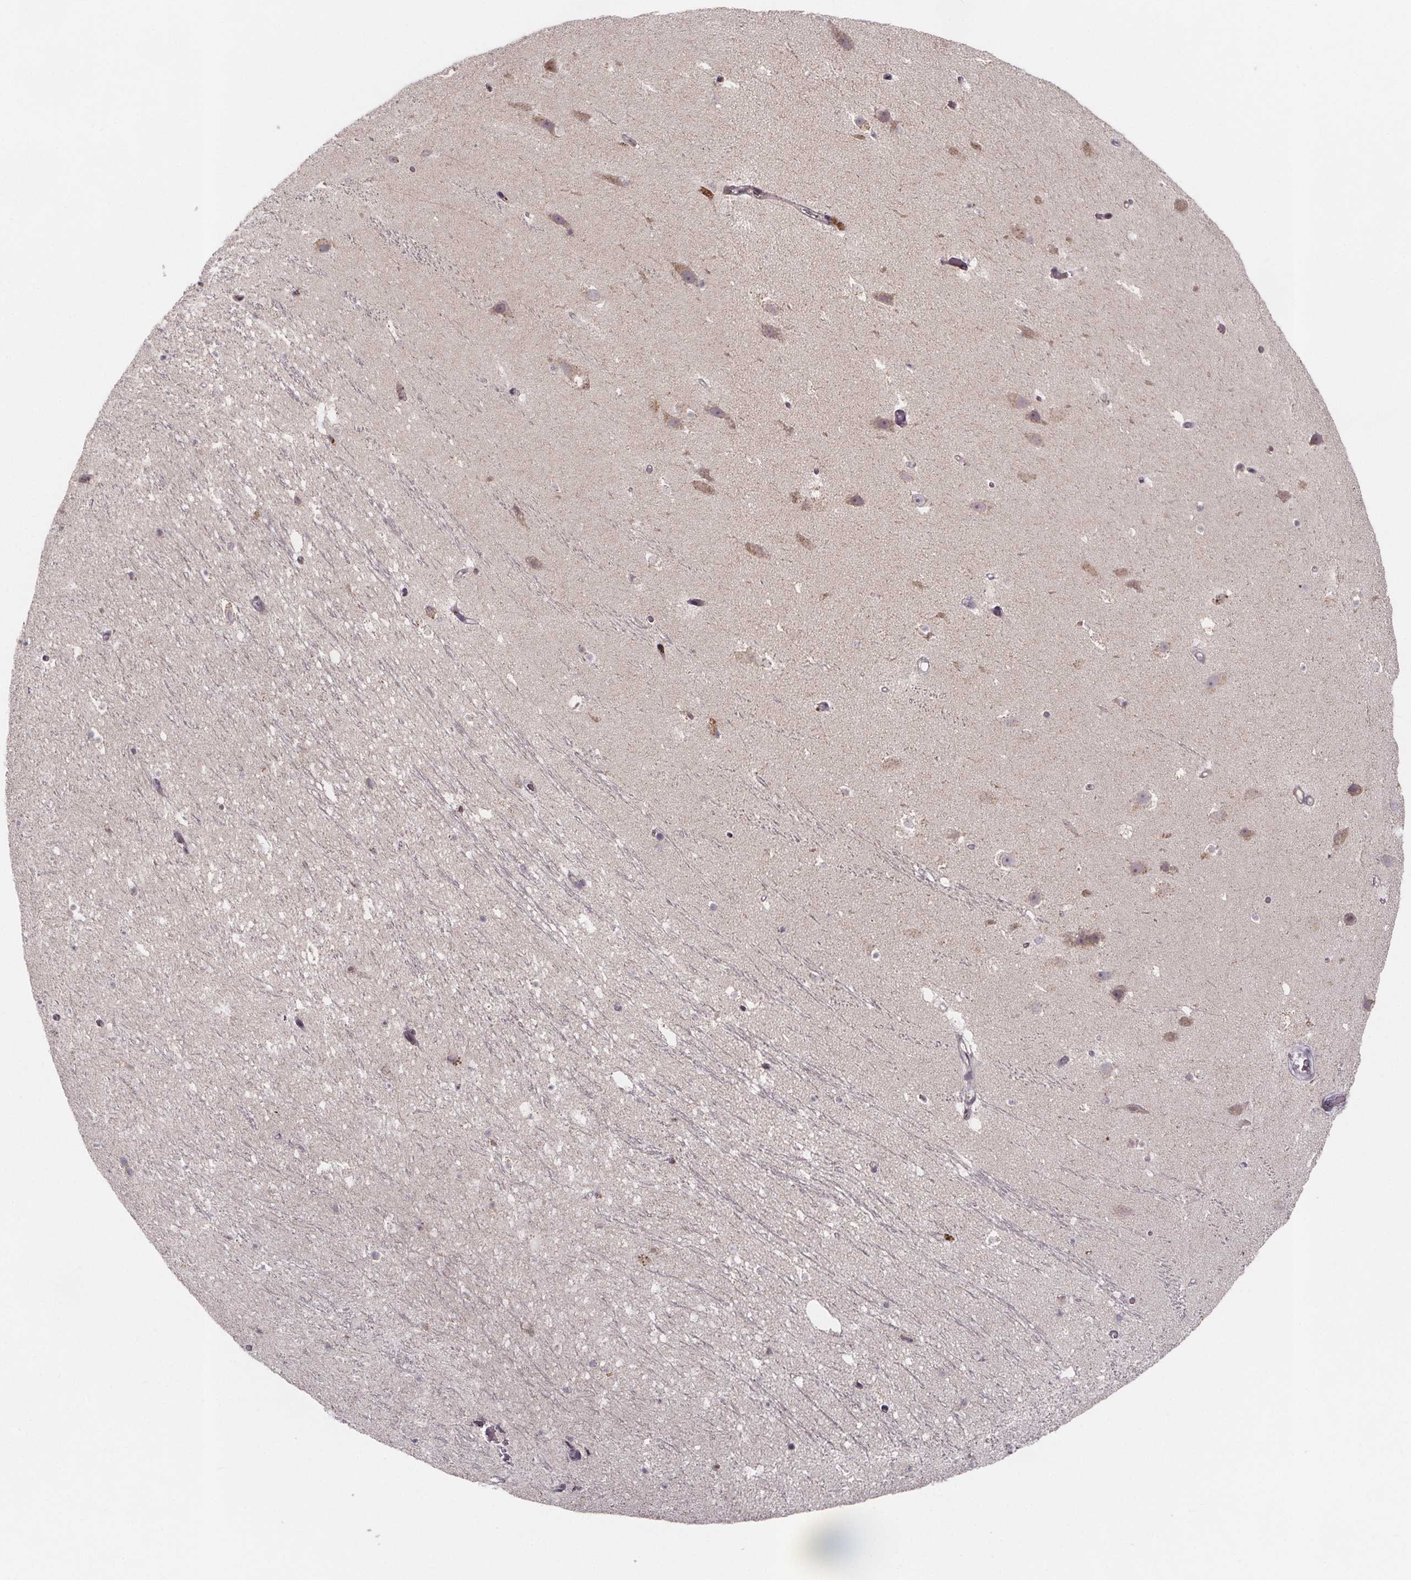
{"staining": {"intensity": "negative", "quantity": "none", "location": "none"}, "tissue": "hippocampus", "cell_type": "Glial cells", "image_type": "normal", "snomed": [{"axis": "morphology", "description": "Normal tissue, NOS"}, {"axis": "topography", "description": "Hippocampus"}], "caption": "The histopathology image displays no staining of glial cells in benign hippocampus.", "gene": "NDST1", "patient": {"sex": "male", "age": 26}}